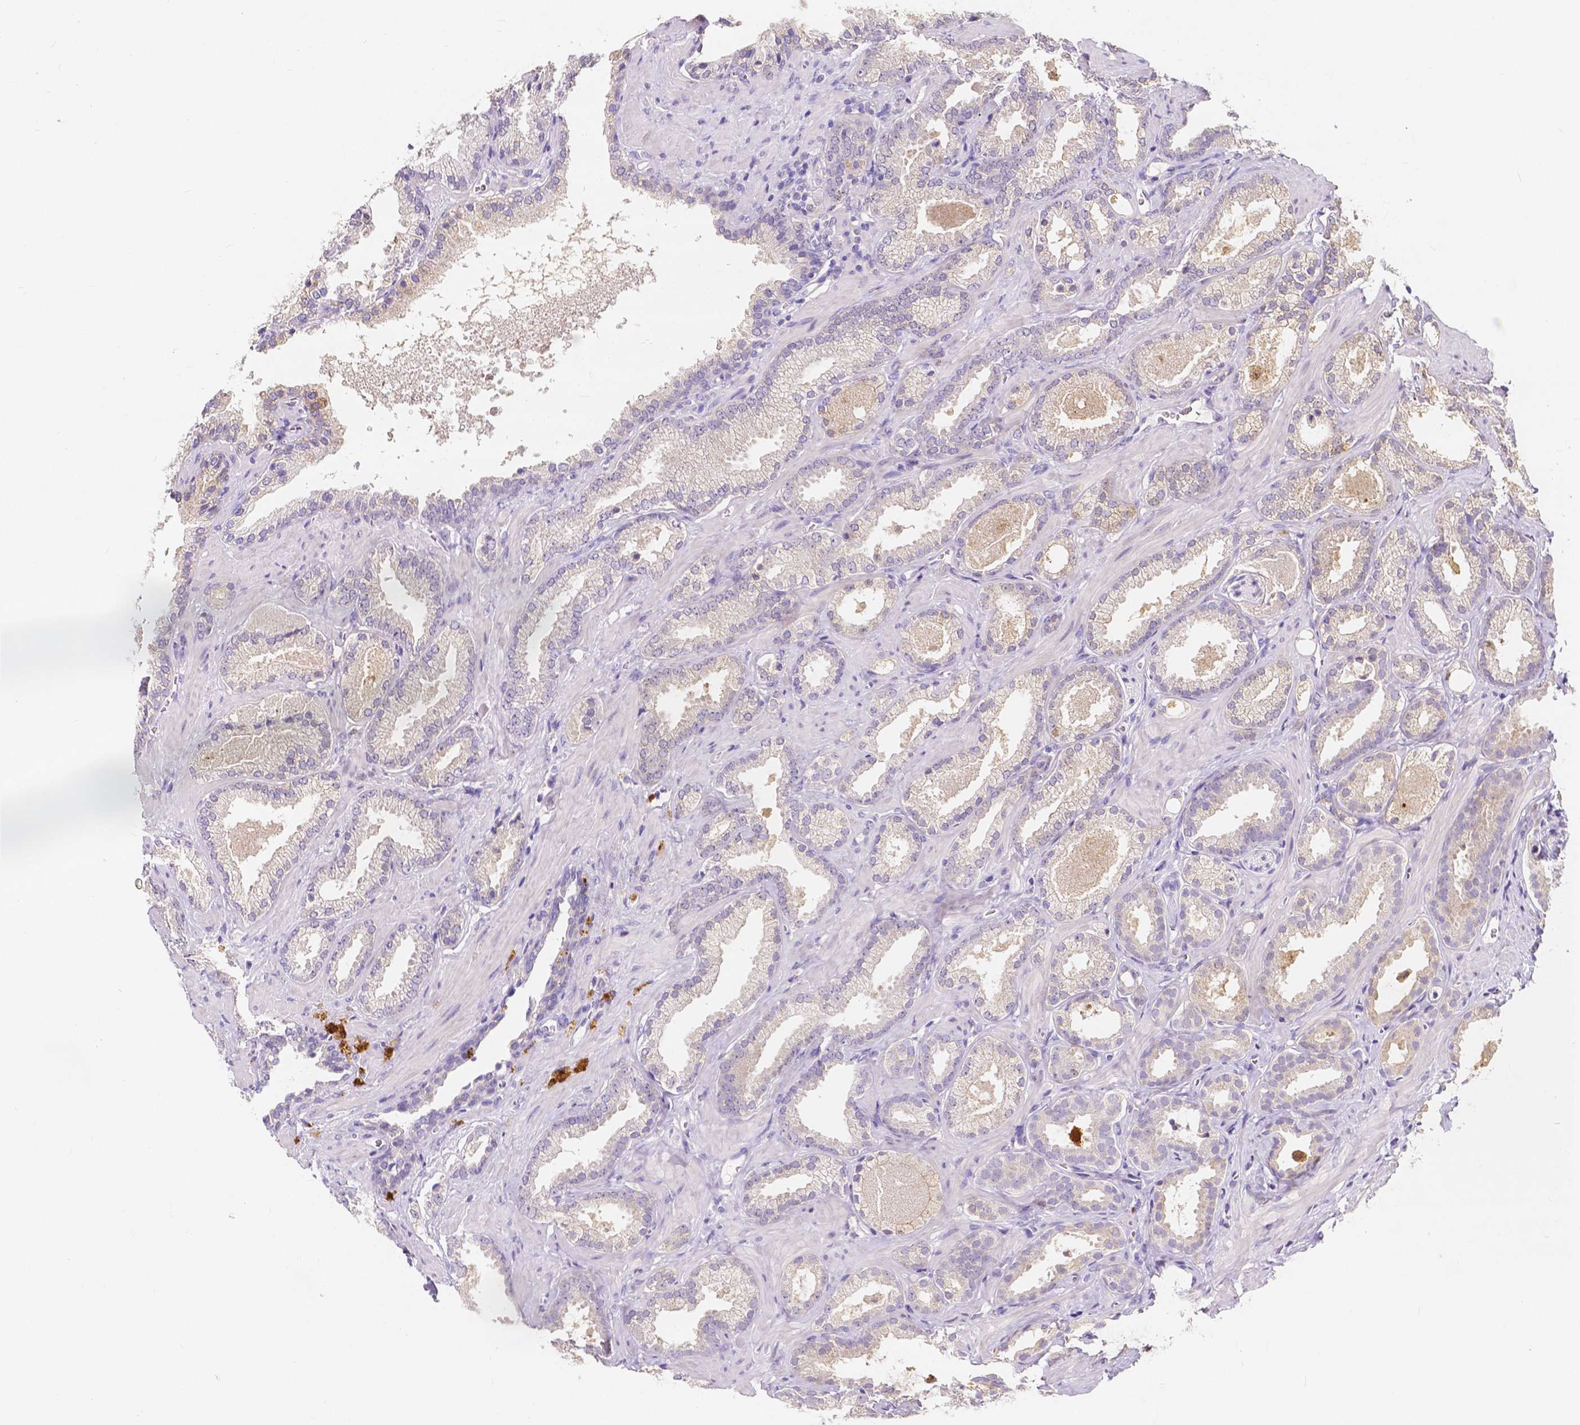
{"staining": {"intensity": "negative", "quantity": "none", "location": "none"}, "tissue": "prostate cancer", "cell_type": "Tumor cells", "image_type": "cancer", "snomed": [{"axis": "morphology", "description": "Adenocarcinoma, Low grade"}, {"axis": "topography", "description": "Prostate"}], "caption": "Human adenocarcinoma (low-grade) (prostate) stained for a protein using immunohistochemistry shows no positivity in tumor cells.", "gene": "ACP5", "patient": {"sex": "male", "age": 62}}